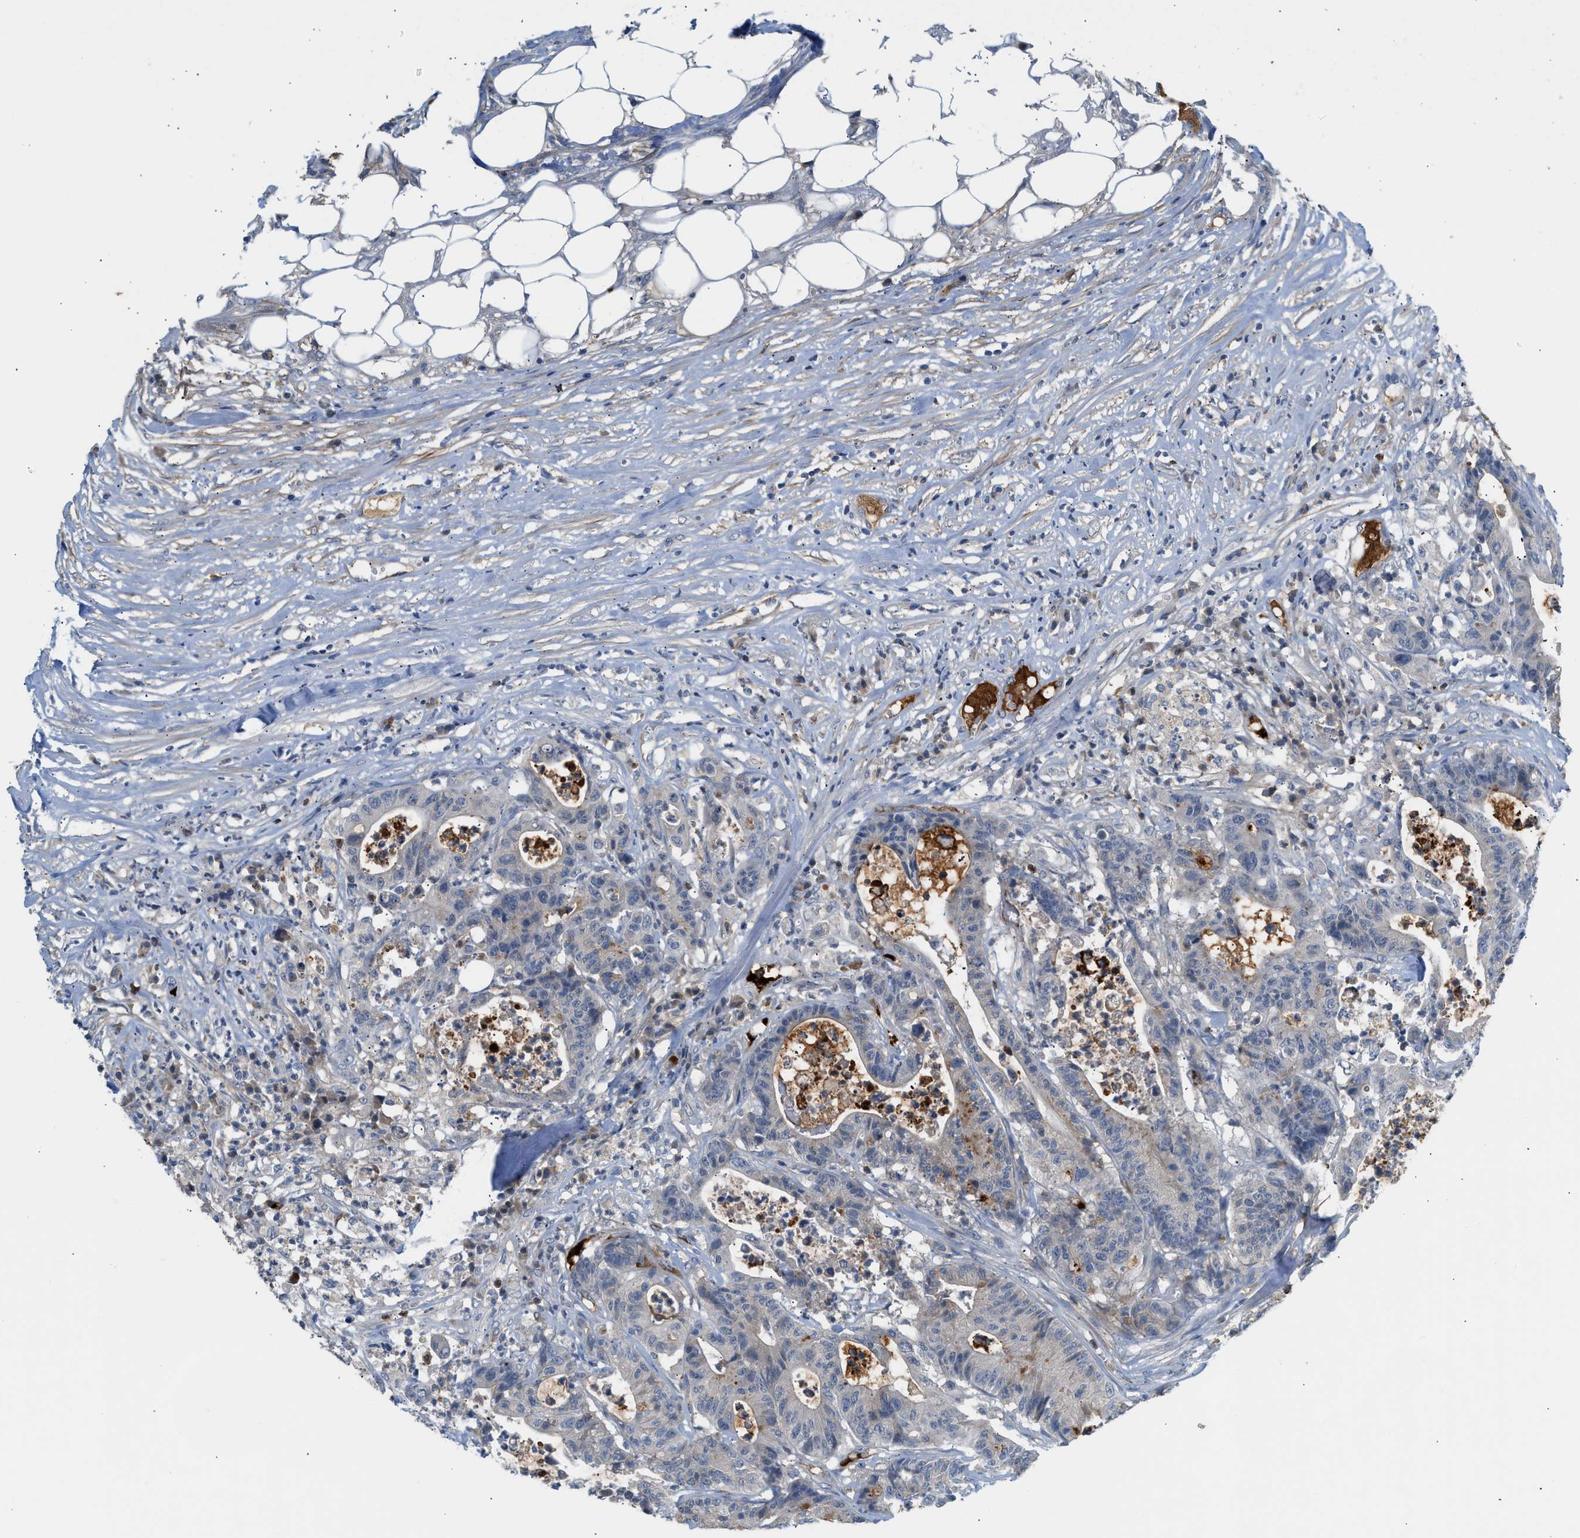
{"staining": {"intensity": "weak", "quantity": "<25%", "location": "cytoplasmic/membranous"}, "tissue": "colorectal cancer", "cell_type": "Tumor cells", "image_type": "cancer", "snomed": [{"axis": "morphology", "description": "Adenocarcinoma, NOS"}, {"axis": "topography", "description": "Colon"}], "caption": "A high-resolution micrograph shows immunohistochemistry staining of colorectal cancer, which demonstrates no significant expression in tumor cells. The staining was performed using DAB to visualize the protein expression in brown, while the nuclei were stained in blue with hematoxylin (Magnification: 20x).", "gene": "RHBDF2", "patient": {"sex": "female", "age": 84}}